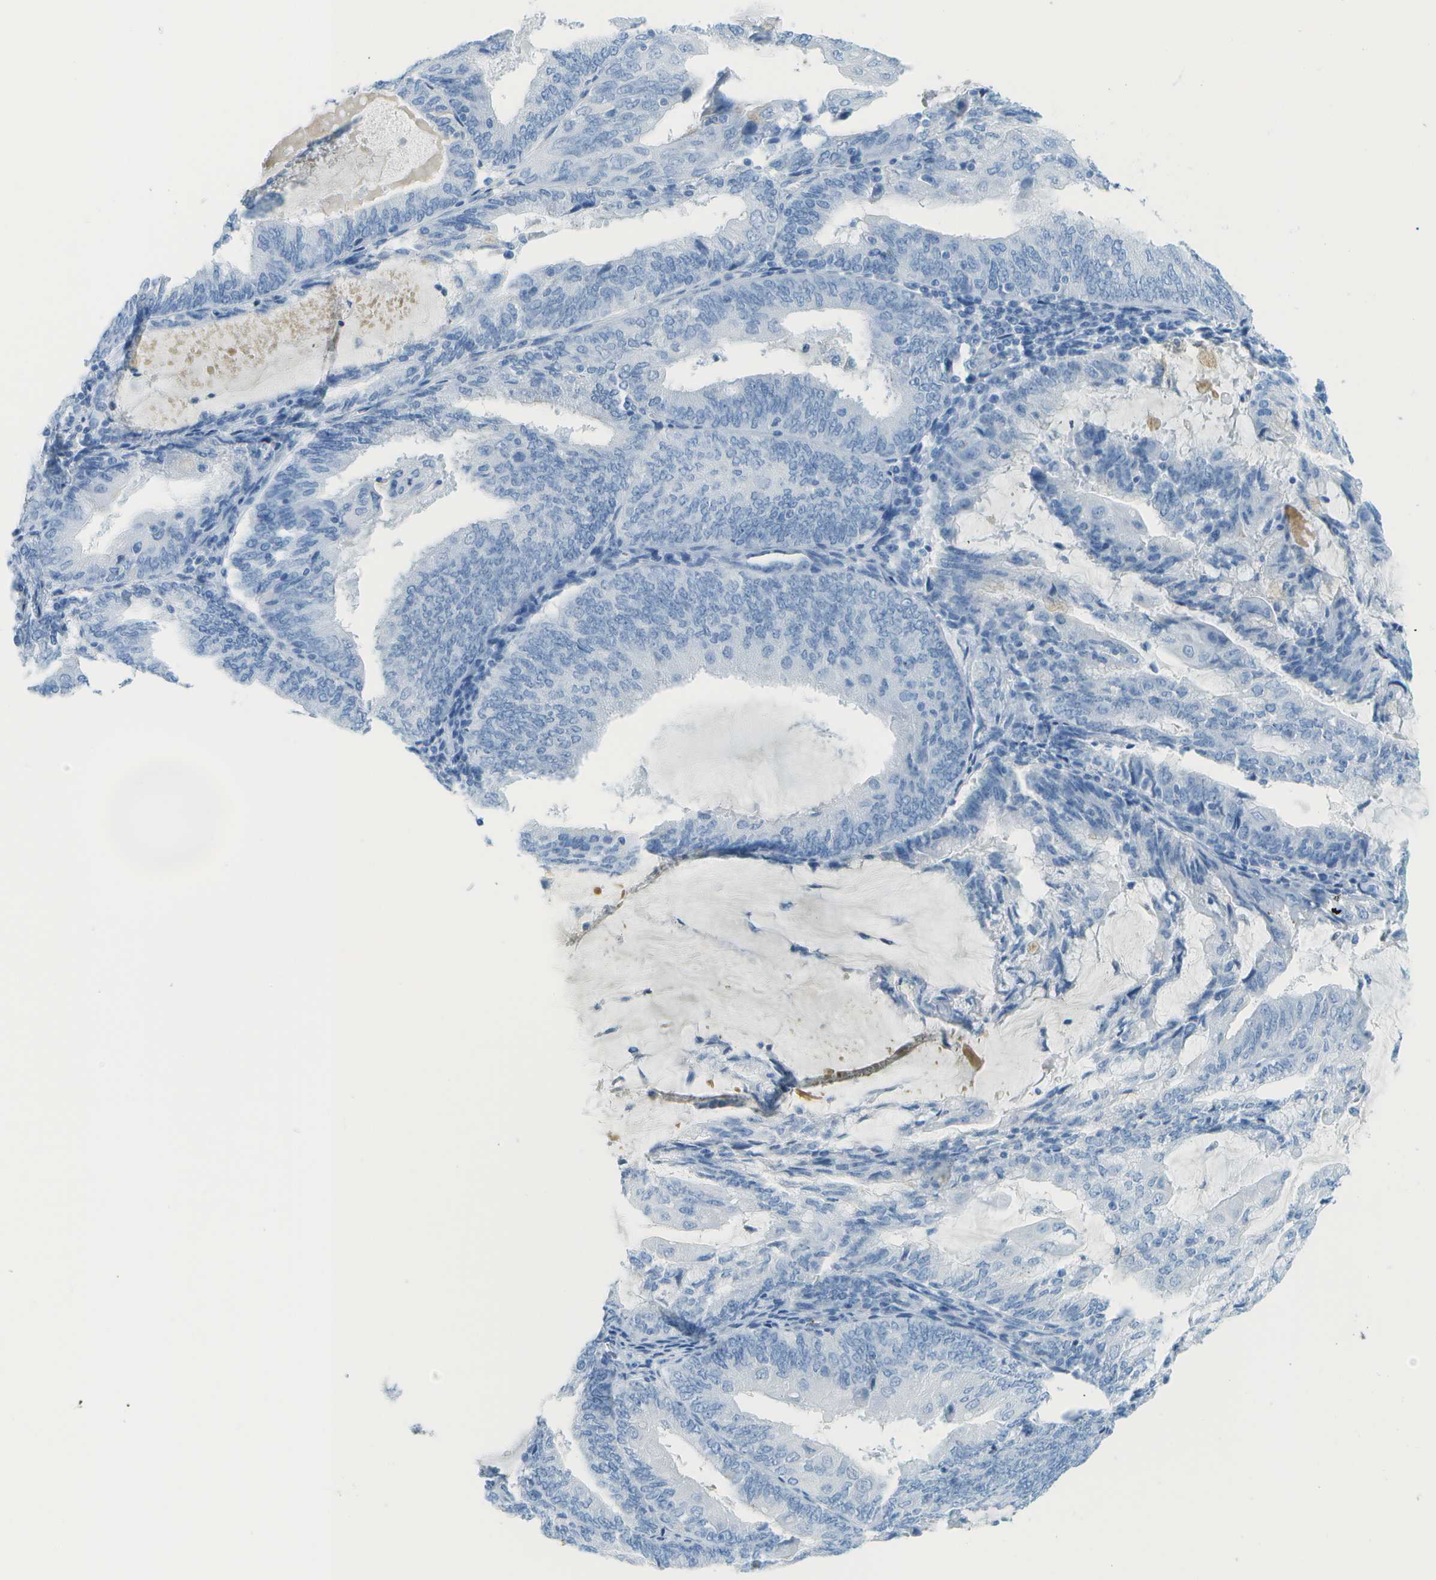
{"staining": {"intensity": "negative", "quantity": "none", "location": "none"}, "tissue": "endometrial cancer", "cell_type": "Tumor cells", "image_type": "cancer", "snomed": [{"axis": "morphology", "description": "Adenocarcinoma, NOS"}, {"axis": "topography", "description": "Endometrium"}], "caption": "There is no significant positivity in tumor cells of endometrial adenocarcinoma.", "gene": "C1S", "patient": {"sex": "female", "age": 81}}